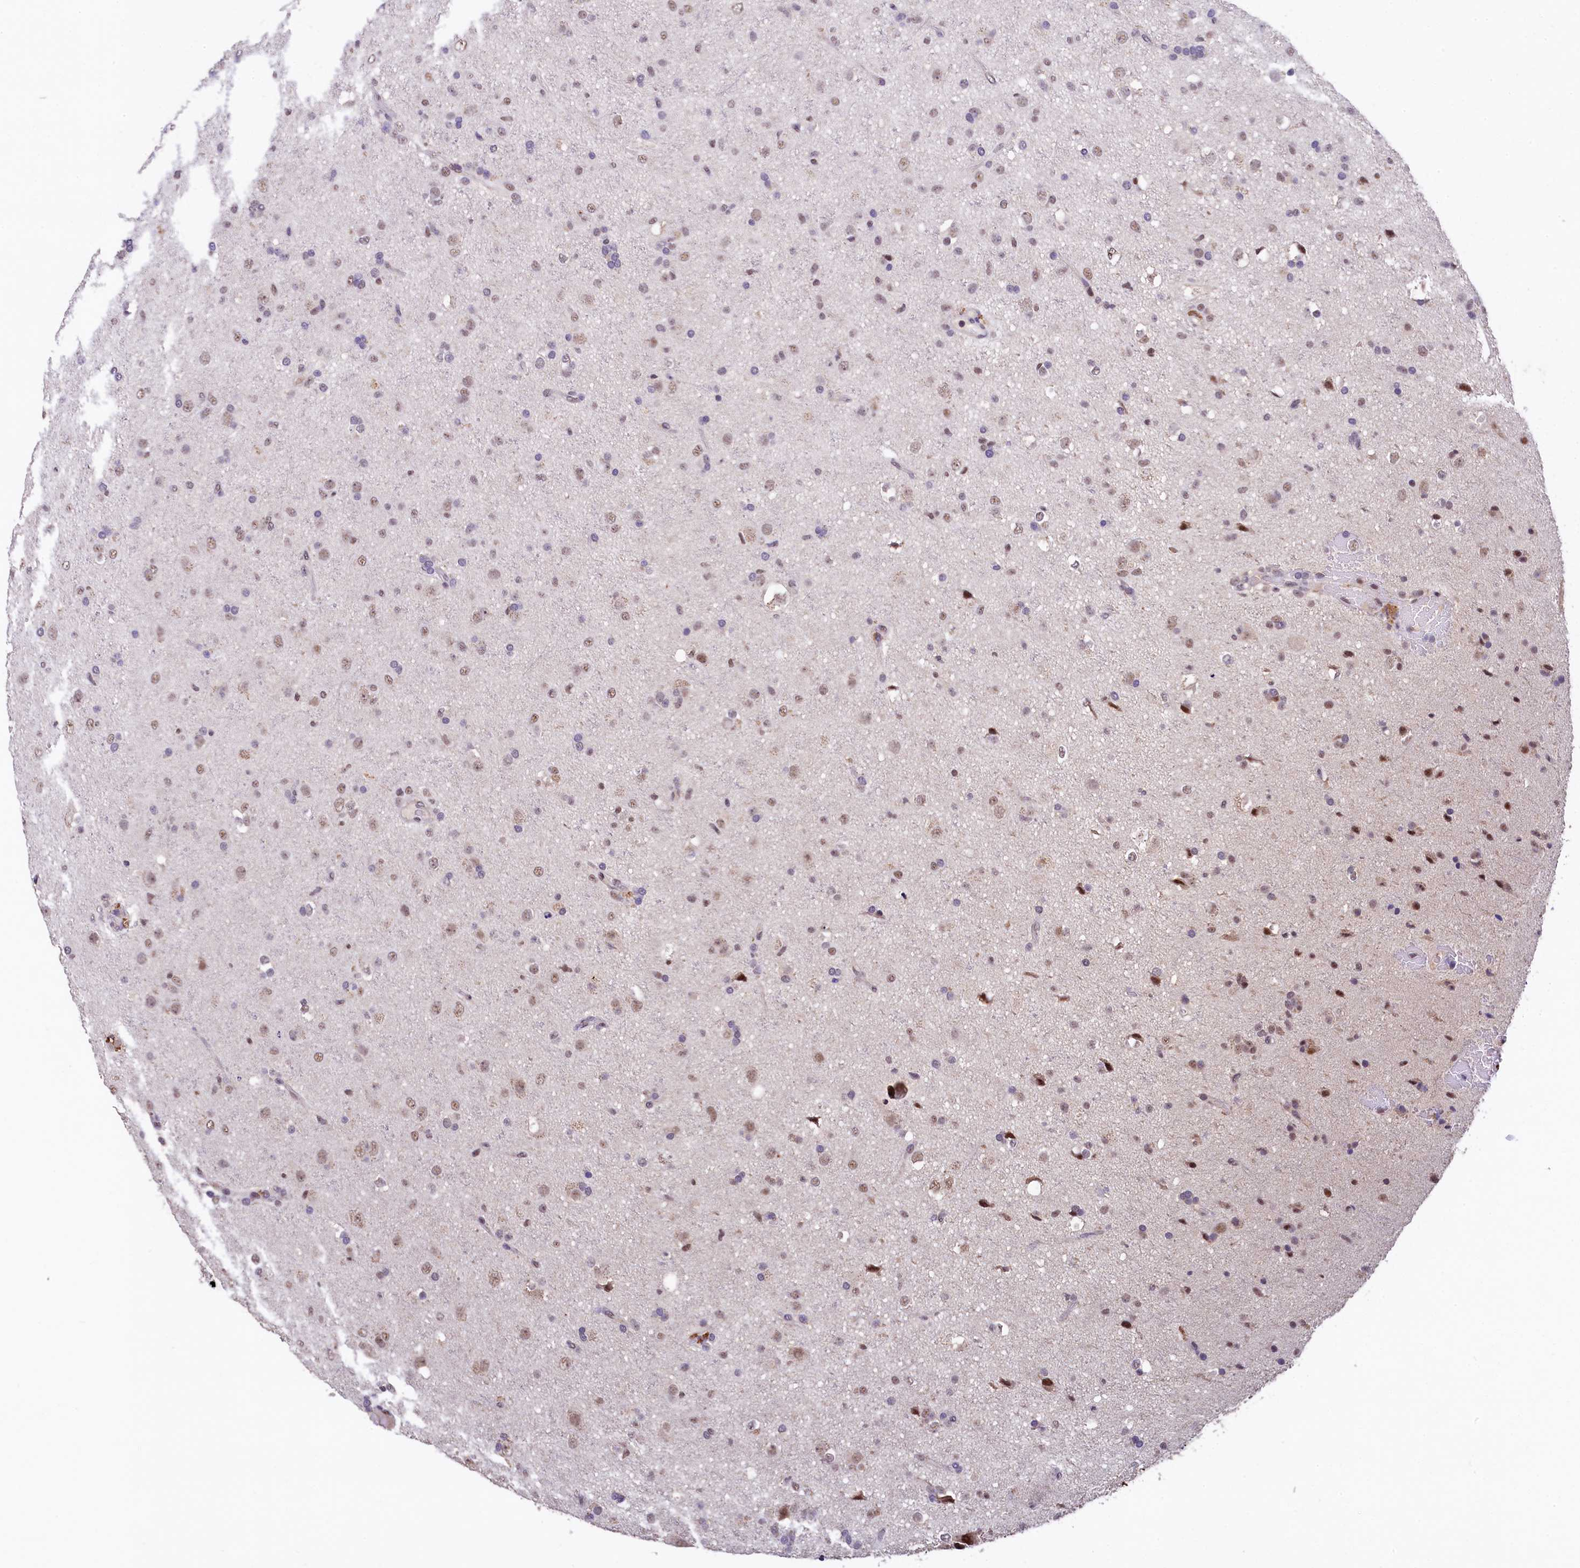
{"staining": {"intensity": "weak", "quantity": "25%-75%", "location": "nuclear"}, "tissue": "glioma", "cell_type": "Tumor cells", "image_type": "cancer", "snomed": [{"axis": "morphology", "description": "Glioma, malignant, Low grade"}, {"axis": "topography", "description": "Brain"}], "caption": "Immunohistochemistry (IHC) (DAB) staining of low-grade glioma (malignant) shows weak nuclear protein expression in approximately 25%-75% of tumor cells. The staining is performed using DAB (3,3'-diaminobenzidine) brown chromogen to label protein expression. The nuclei are counter-stained blue using hematoxylin.", "gene": "HECTD4", "patient": {"sex": "male", "age": 65}}